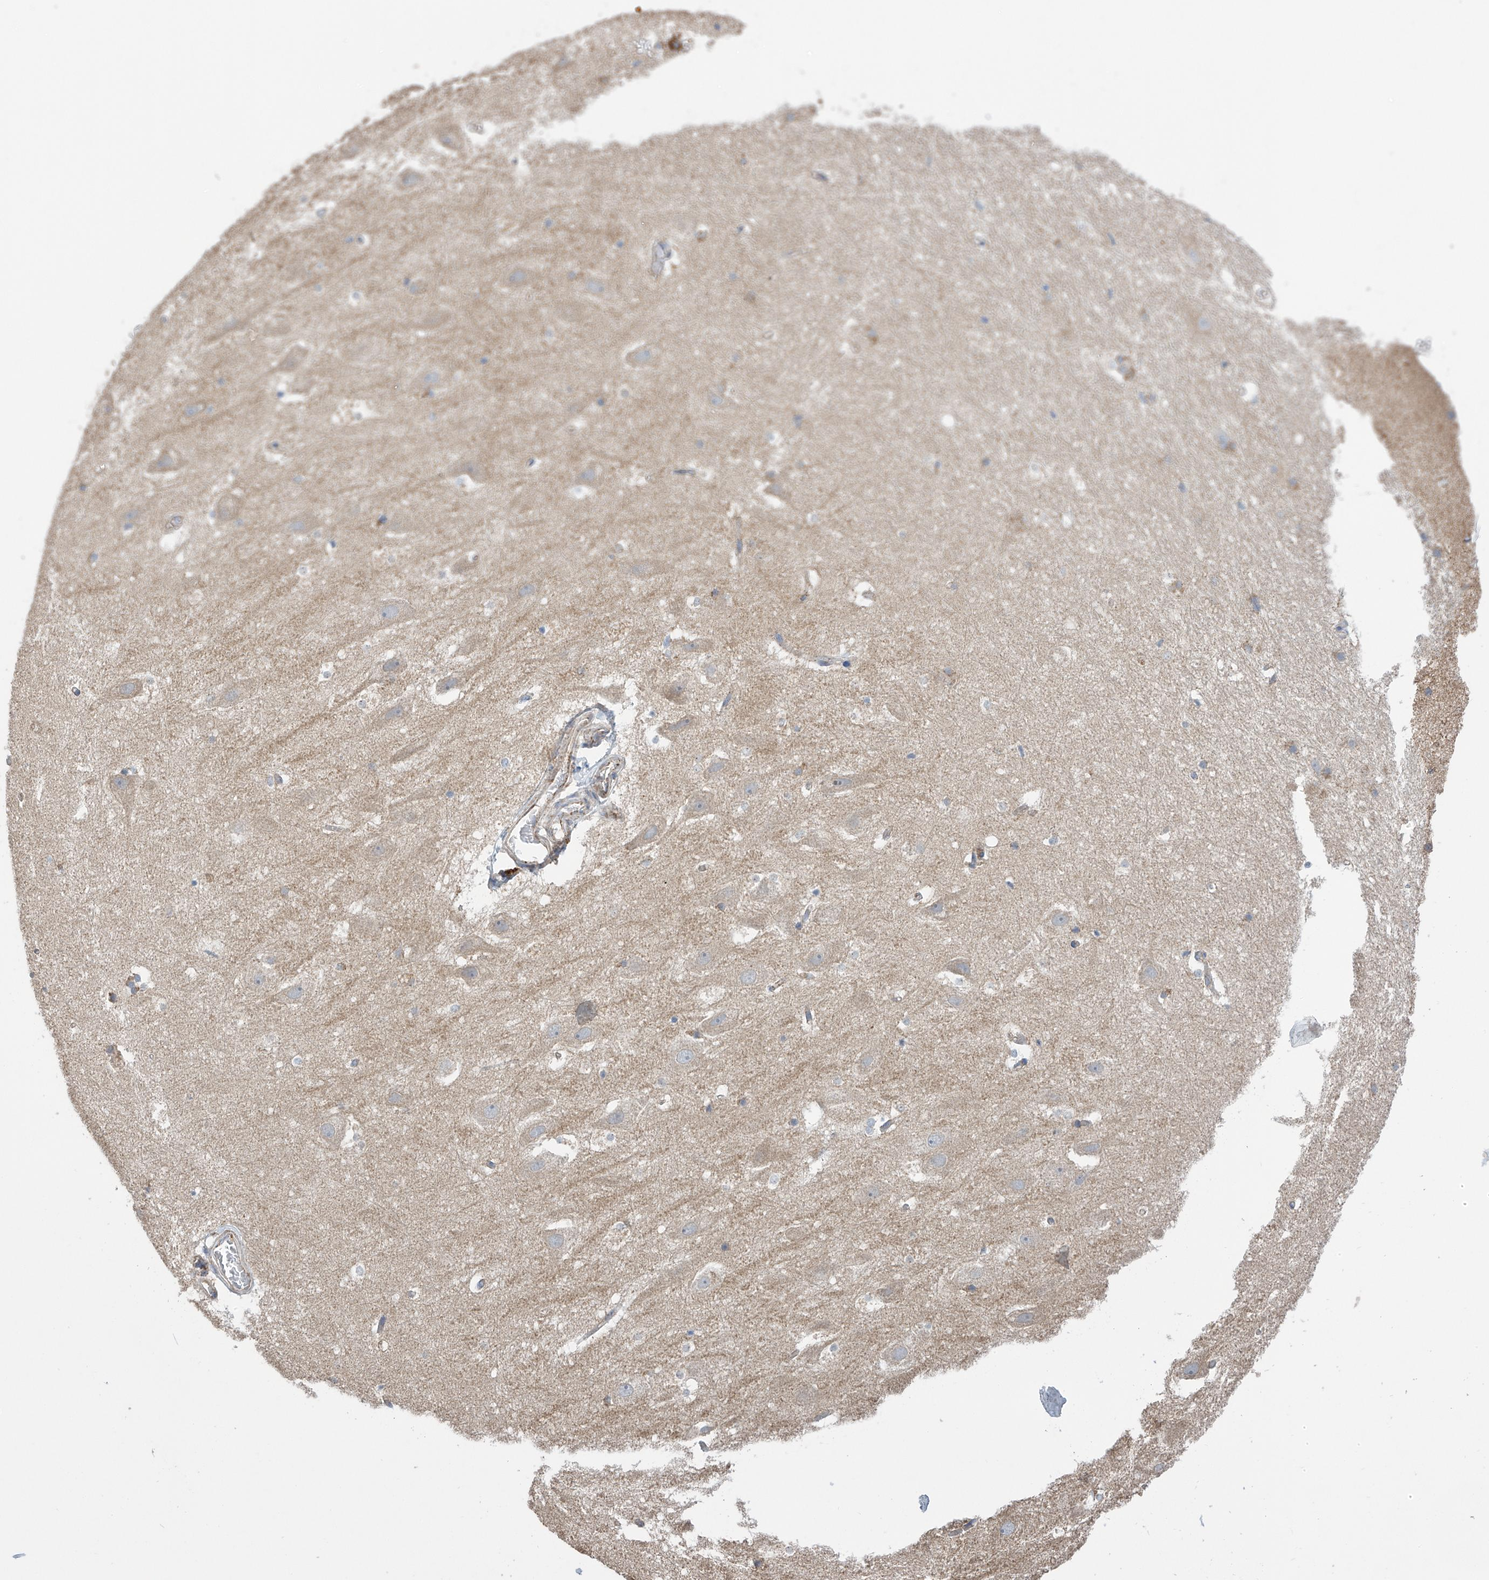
{"staining": {"intensity": "weak", "quantity": "<25%", "location": "cytoplasmic/membranous"}, "tissue": "hippocampus", "cell_type": "Glial cells", "image_type": "normal", "snomed": [{"axis": "morphology", "description": "Normal tissue, NOS"}, {"axis": "topography", "description": "Hippocampus"}], "caption": "Immunohistochemistry of benign hippocampus exhibits no staining in glial cells.", "gene": "PNPT1", "patient": {"sex": "female", "age": 52}}